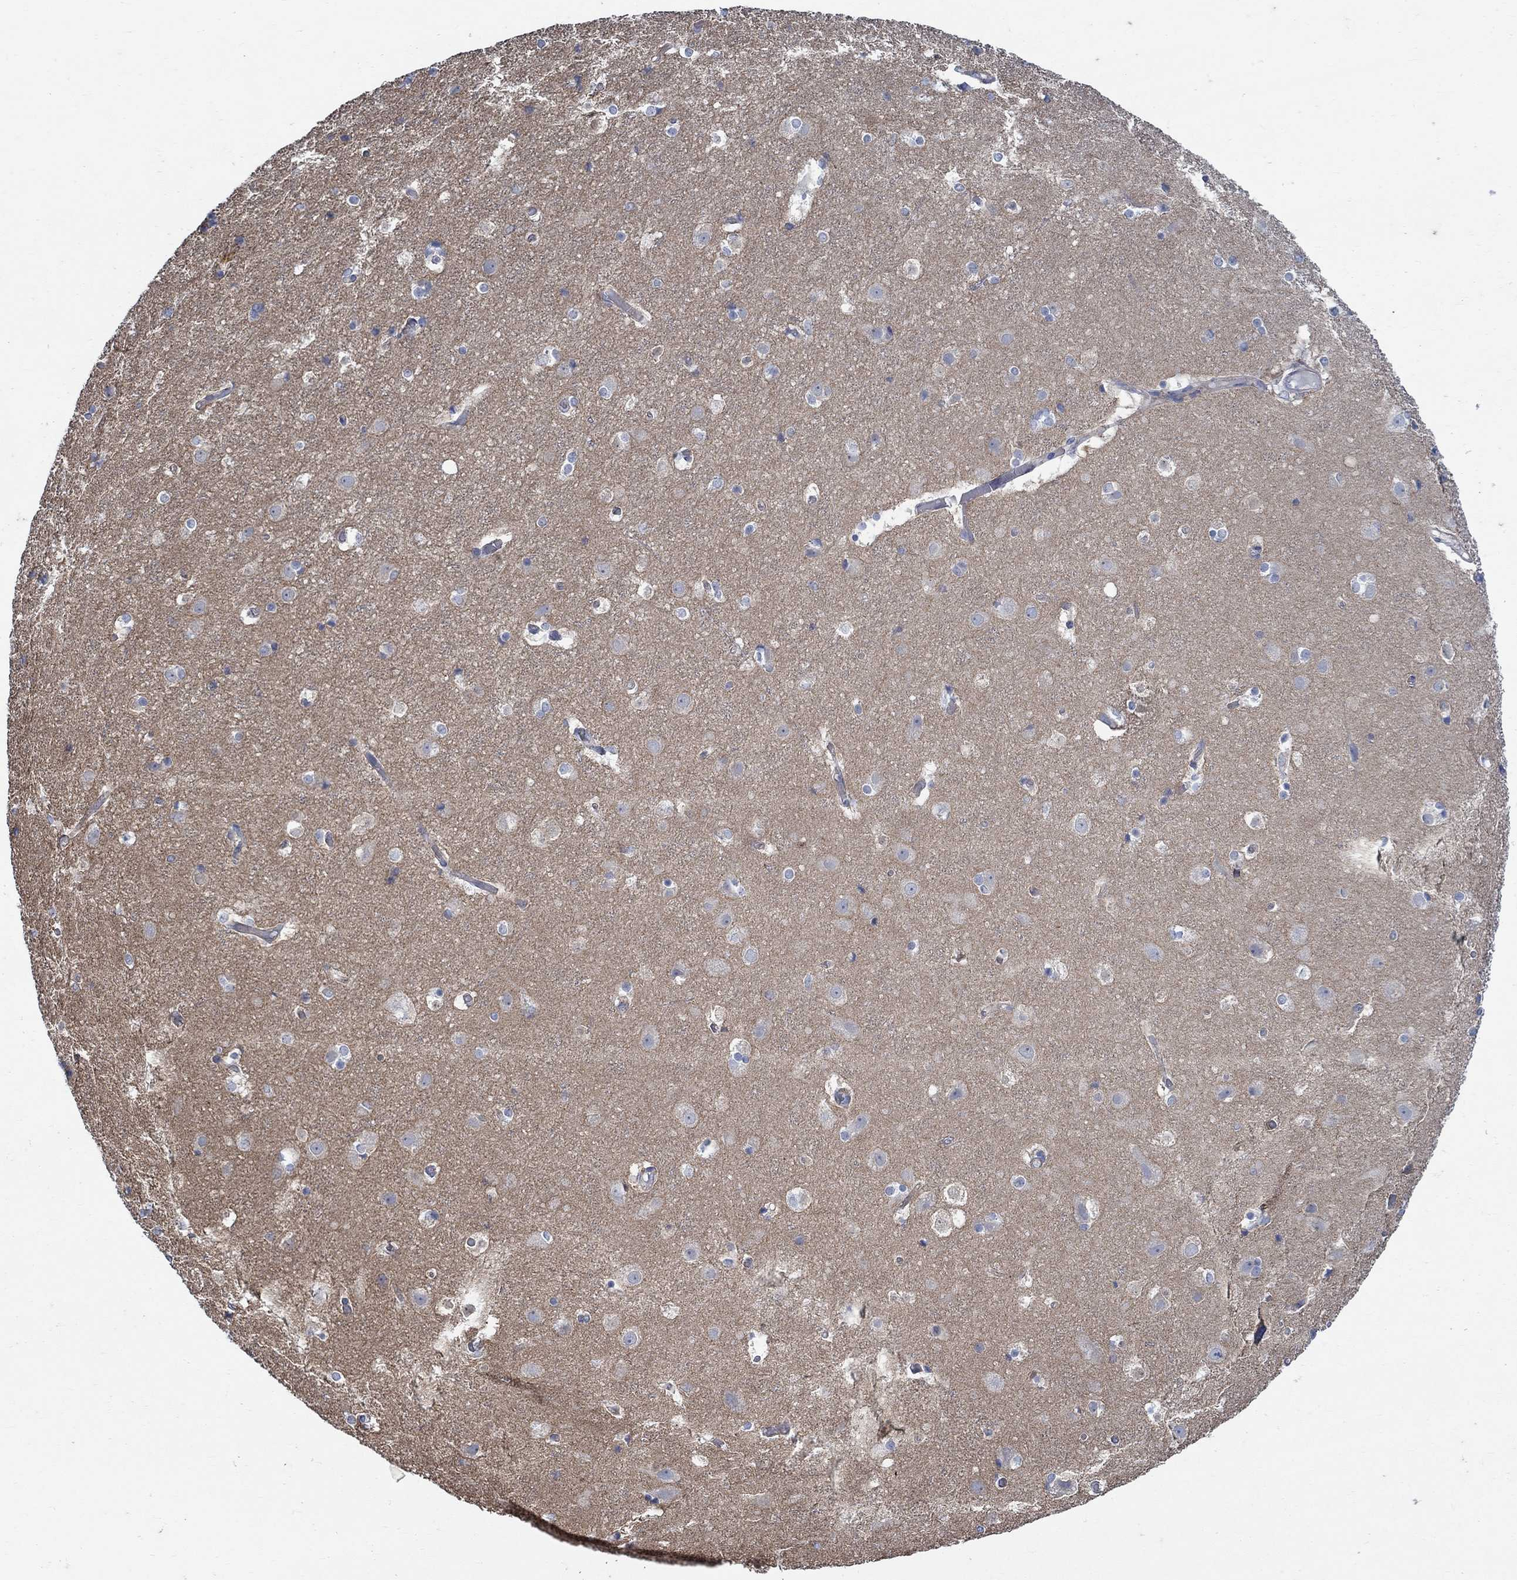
{"staining": {"intensity": "negative", "quantity": "none", "location": "none"}, "tissue": "cerebral cortex", "cell_type": "Endothelial cells", "image_type": "normal", "snomed": [{"axis": "morphology", "description": "Normal tissue, NOS"}, {"axis": "topography", "description": "Cerebral cortex"}], "caption": "A high-resolution image shows immunohistochemistry (IHC) staining of benign cerebral cortex, which shows no significant staining in endothelial cells.", "gene": "TMEM198", "patient": {"sex": "female", "age": 52}}